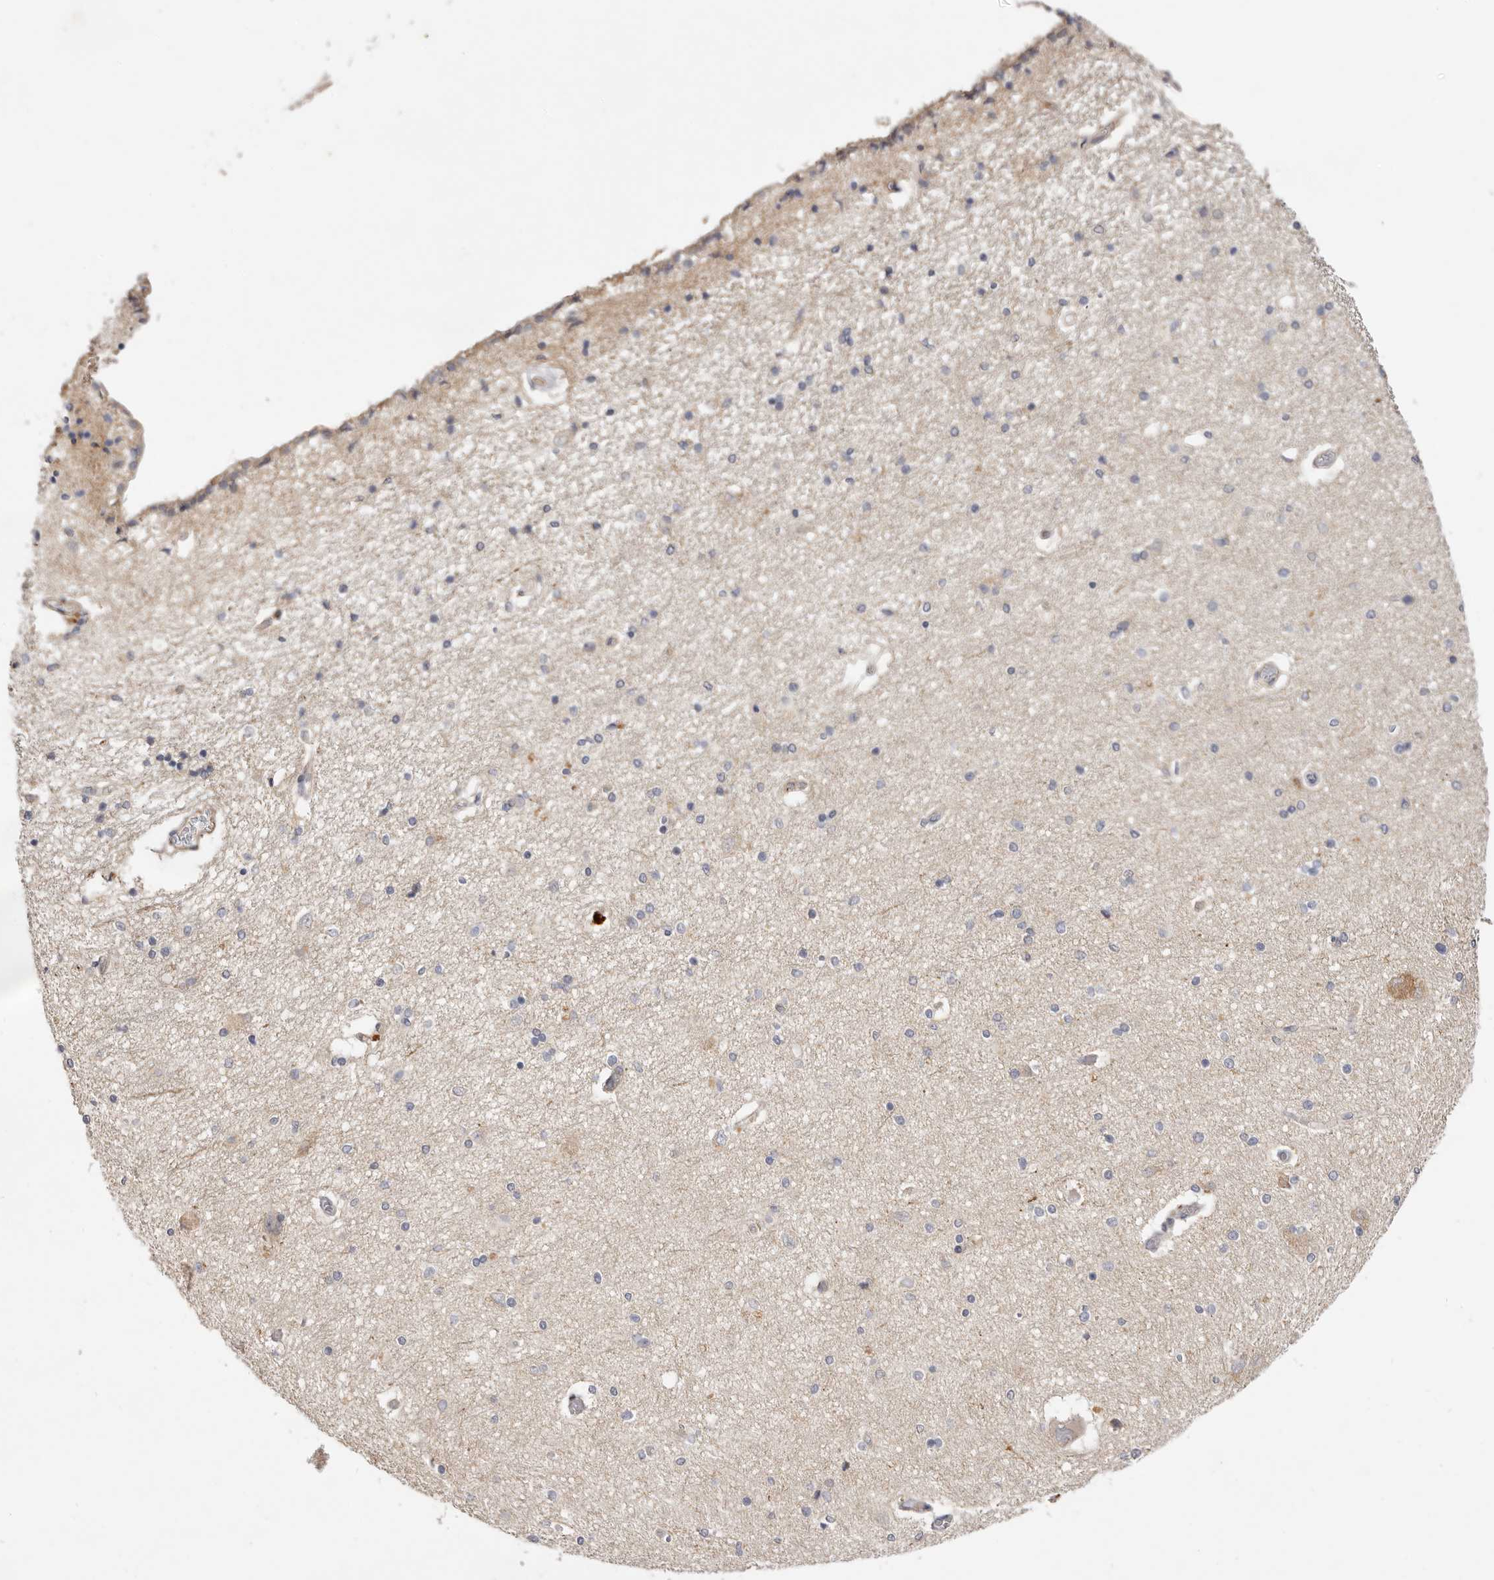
{"staining": {"intensity": "negative", "quantity": "none", "location": "none"}, "tissue": "hippocampus", "cell_type": "Glial cells", "image_type": "normal", "snomed": [{"axis": "morphology", "description": "Normal tissue, NOS"}, {"axis": "topography", "description": "Hippocampus"}], "caption": "IHC image of benign hippocampus stained for a protein (brown), which displays no positivity in glial cells. The staining was performed using DAB to visualize the protein expression in brown, while the nuclei were stained in blue with hematoxylin (Magnification: 20x).", "gene": "ADAMTS9", "patient": {"sex": "female", "age": 54}}